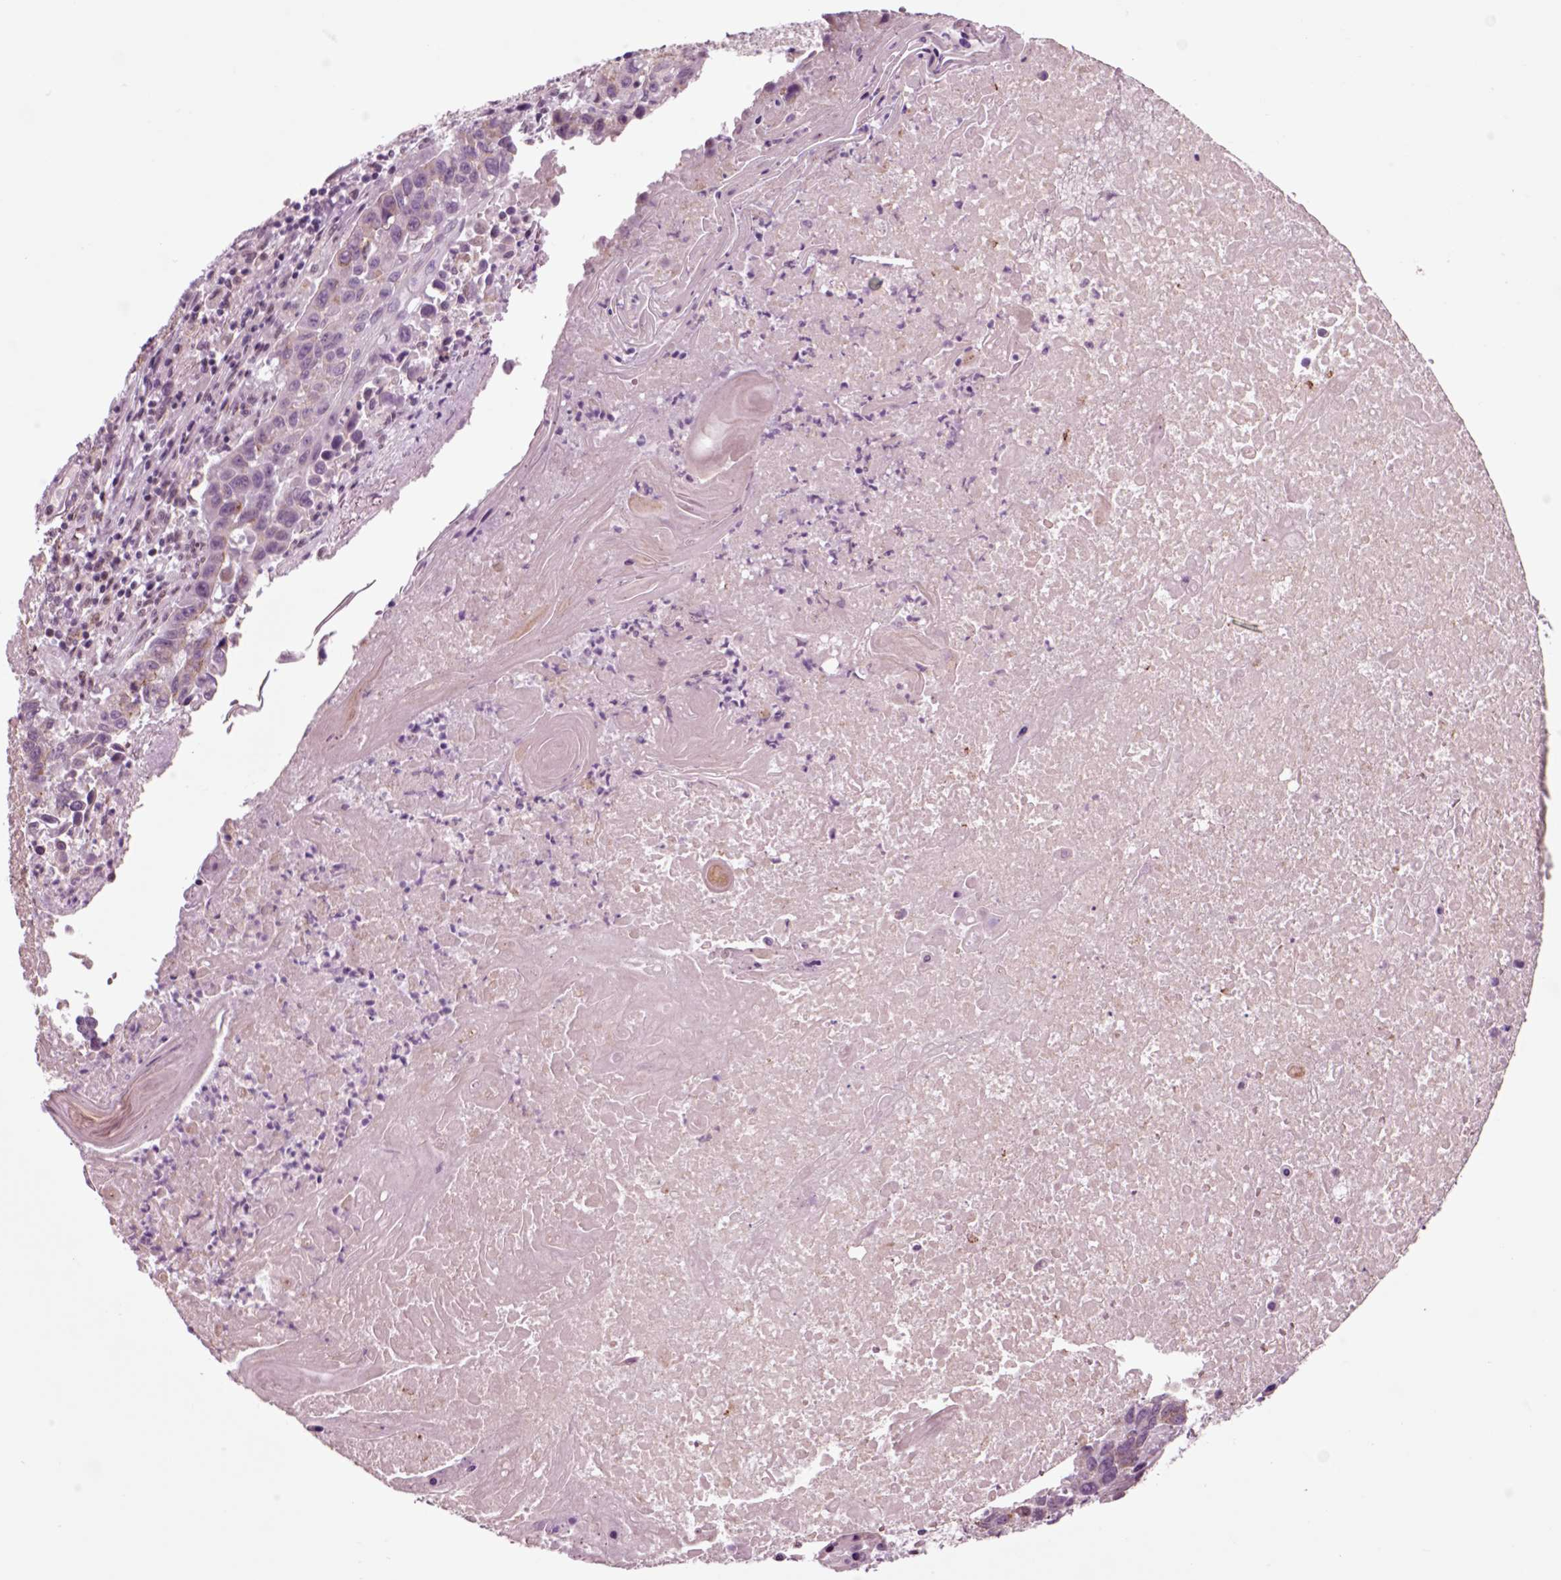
{"staining": {"intensity": "negative", "quantity": "none", "location": "none"}, "tissue": "lung cancer", "cell_type": "Tumor cells", "image_type": "cancer", "snomed": [{"axis": "morphology", "description": "Squamous cell carcinoma, NOS"}, {"axis": "topography", "description": "Lung"}], "caption": "Squamous cell carcinoma (lung) stained for a protein using immunohistochemistry reveals no positivity tumor cells.", "gene": "CHGB", "patient": {"sex": "male", "age": 73}}